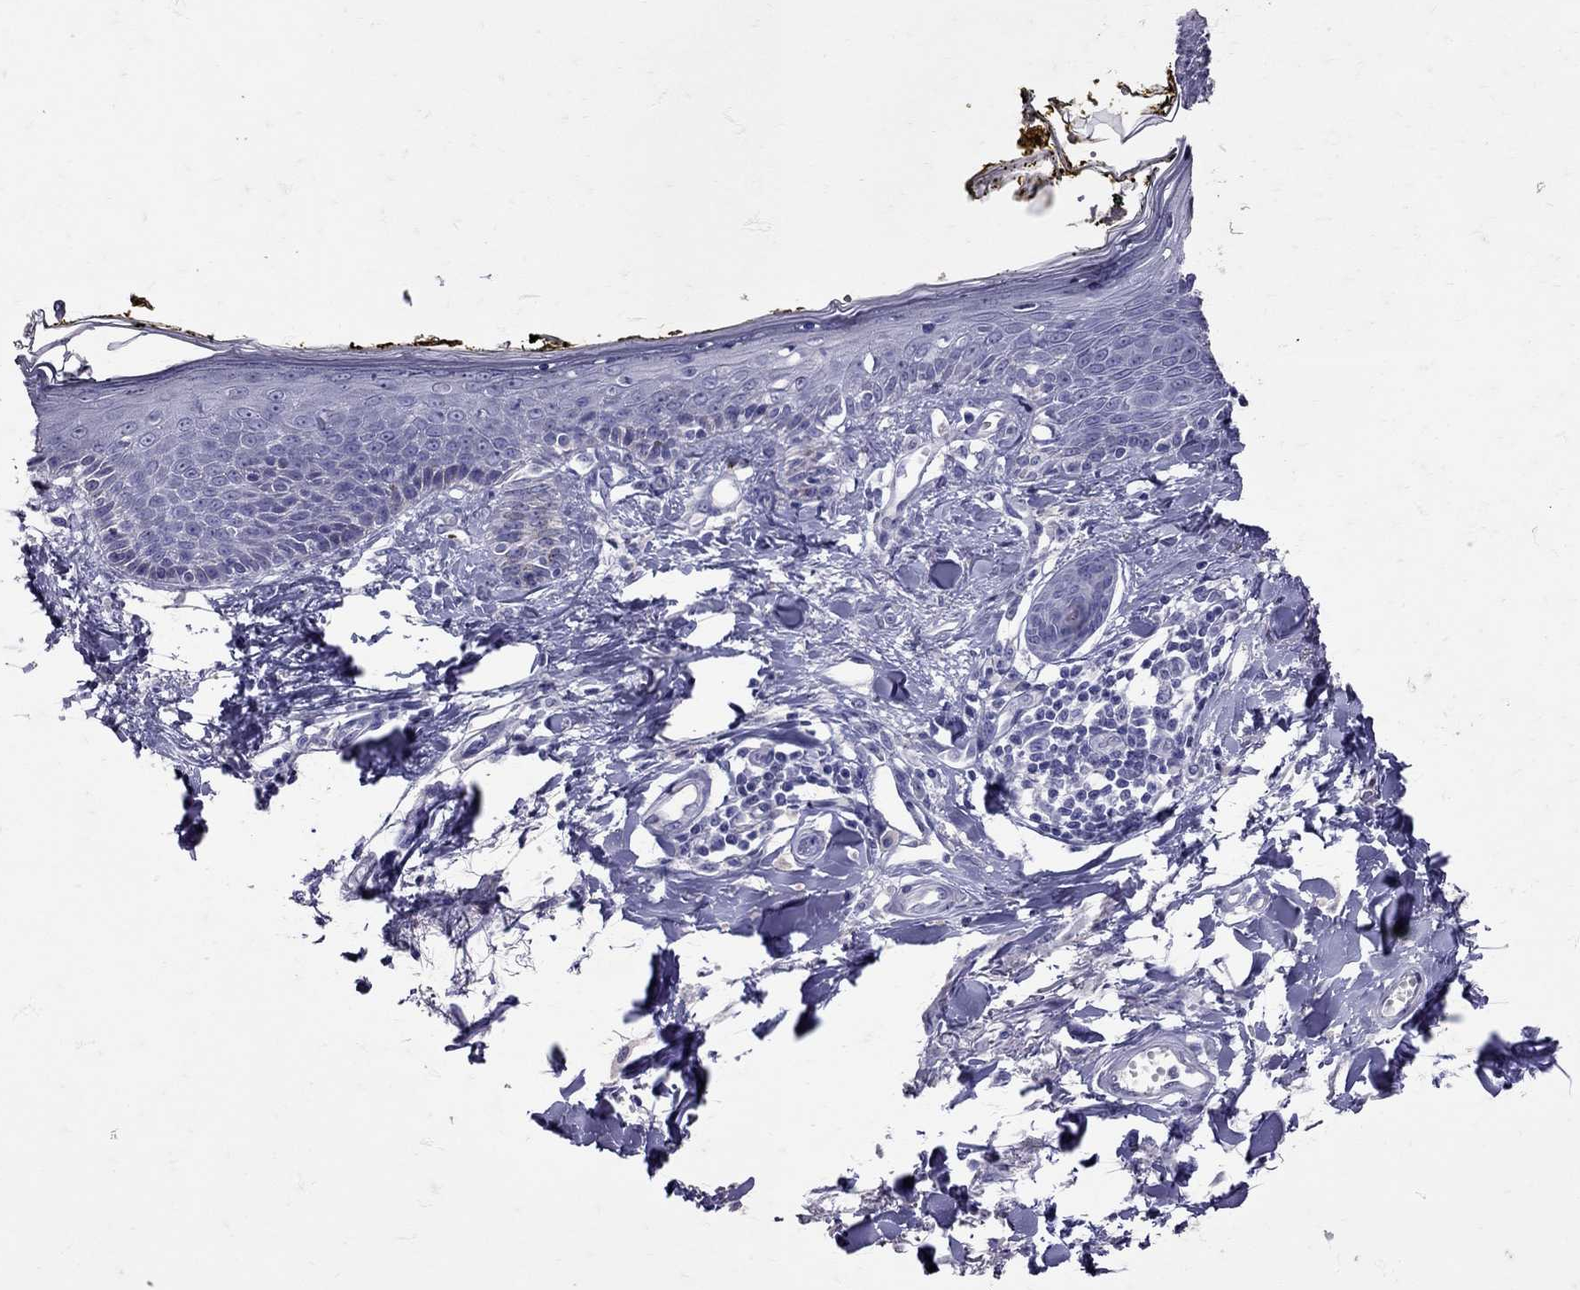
{"staining": {"intensity": "negative", "quantity": "none", "location": "none"}, "tissue": "skin", "cell_type": "Fibroblasts", "image_type": "normal", "snomed": [{"axis": "morphology", "description": "Normal tissue, NOS"}, {"axis": "topography", "description": "Skin"}], "caption": "The image demonstrates no significant expression in fibroblasts of skin. The staining is performed using DAB (3,3'-diaminobenzidine) brown chromogen with nuclei counter-stained in using hematoxylin.", "gene": "SST", "patient": {"sex": "male", "age": 76}}